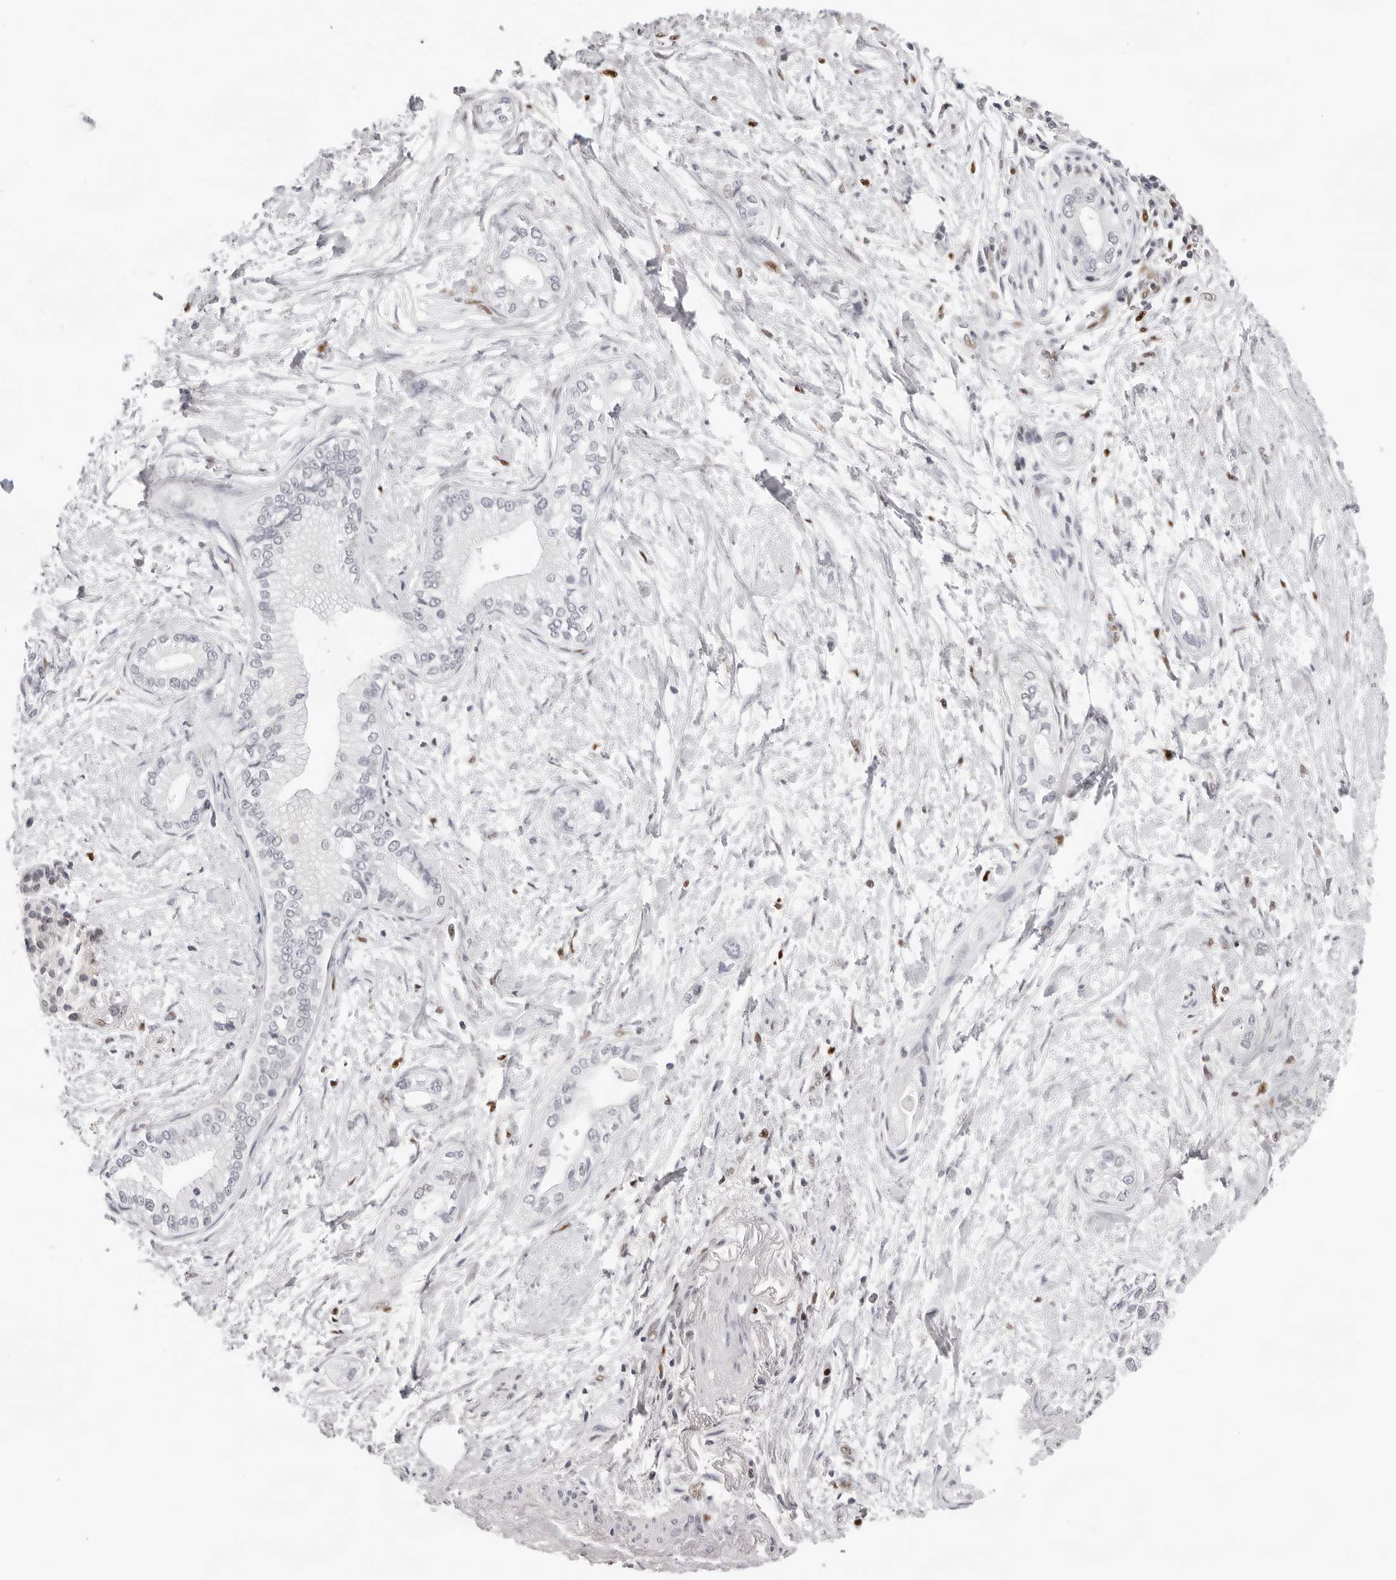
{"staining": {"intensity": "negative", "quantity": "none", "location": "none"}, "tissue": "pancreatic cancer", "cell_type": "Tumor cells", "image_type": "cancer", "snomed": [{"axis": "morphology", "description": "Adenocarcinoma, NOS"}, {"axis": "topography", "description": "Pancreas"}], "caption": "There is no significant positivity in tumor cells of adenocarcinoma (pancreatic).", "gene": "OGG1", "patient": {"sex": "male", "age": 68}}